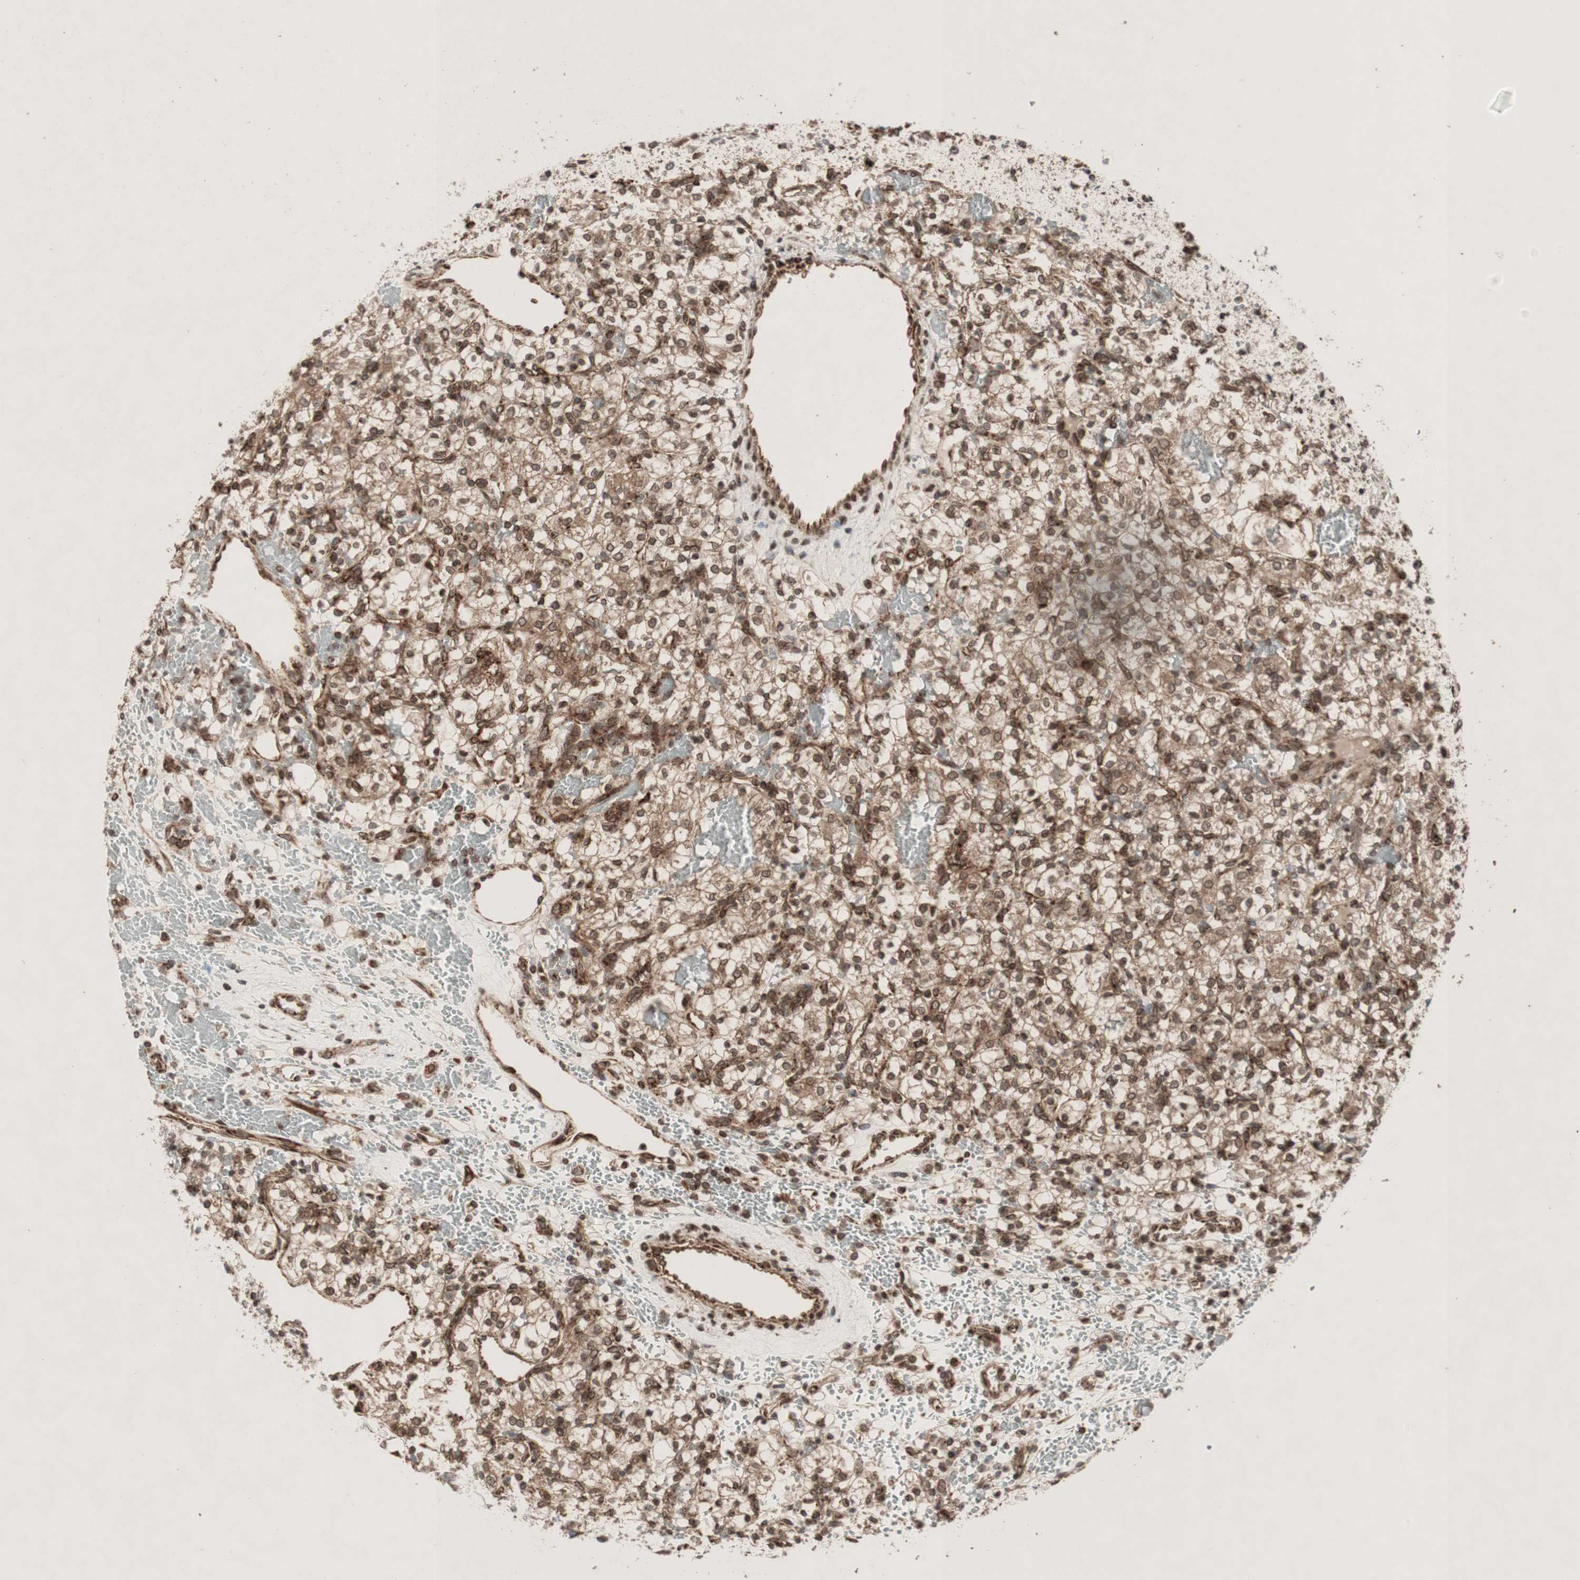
{"staining": {"intensity": "strong", "quantity": ">75%", "location": "cytoplasmic/membranous,nuclear"}, "tissue": "renal cancer", "cell_type": "Tumor cells", "image_type": "cancer", "snomed": [{"axis": "morphology", "description": "Adenocarcinoma, NOS"}, {"axis": "topography", "description": "Kidney"}], "caption": "A micrograph of human renal cancer stained for a protein displays strong cytoplasmic/membranous and nuclear brown staining in tumor cells.", "gene": "NUP62", "patient": {"sex": "female", "age": 60}}